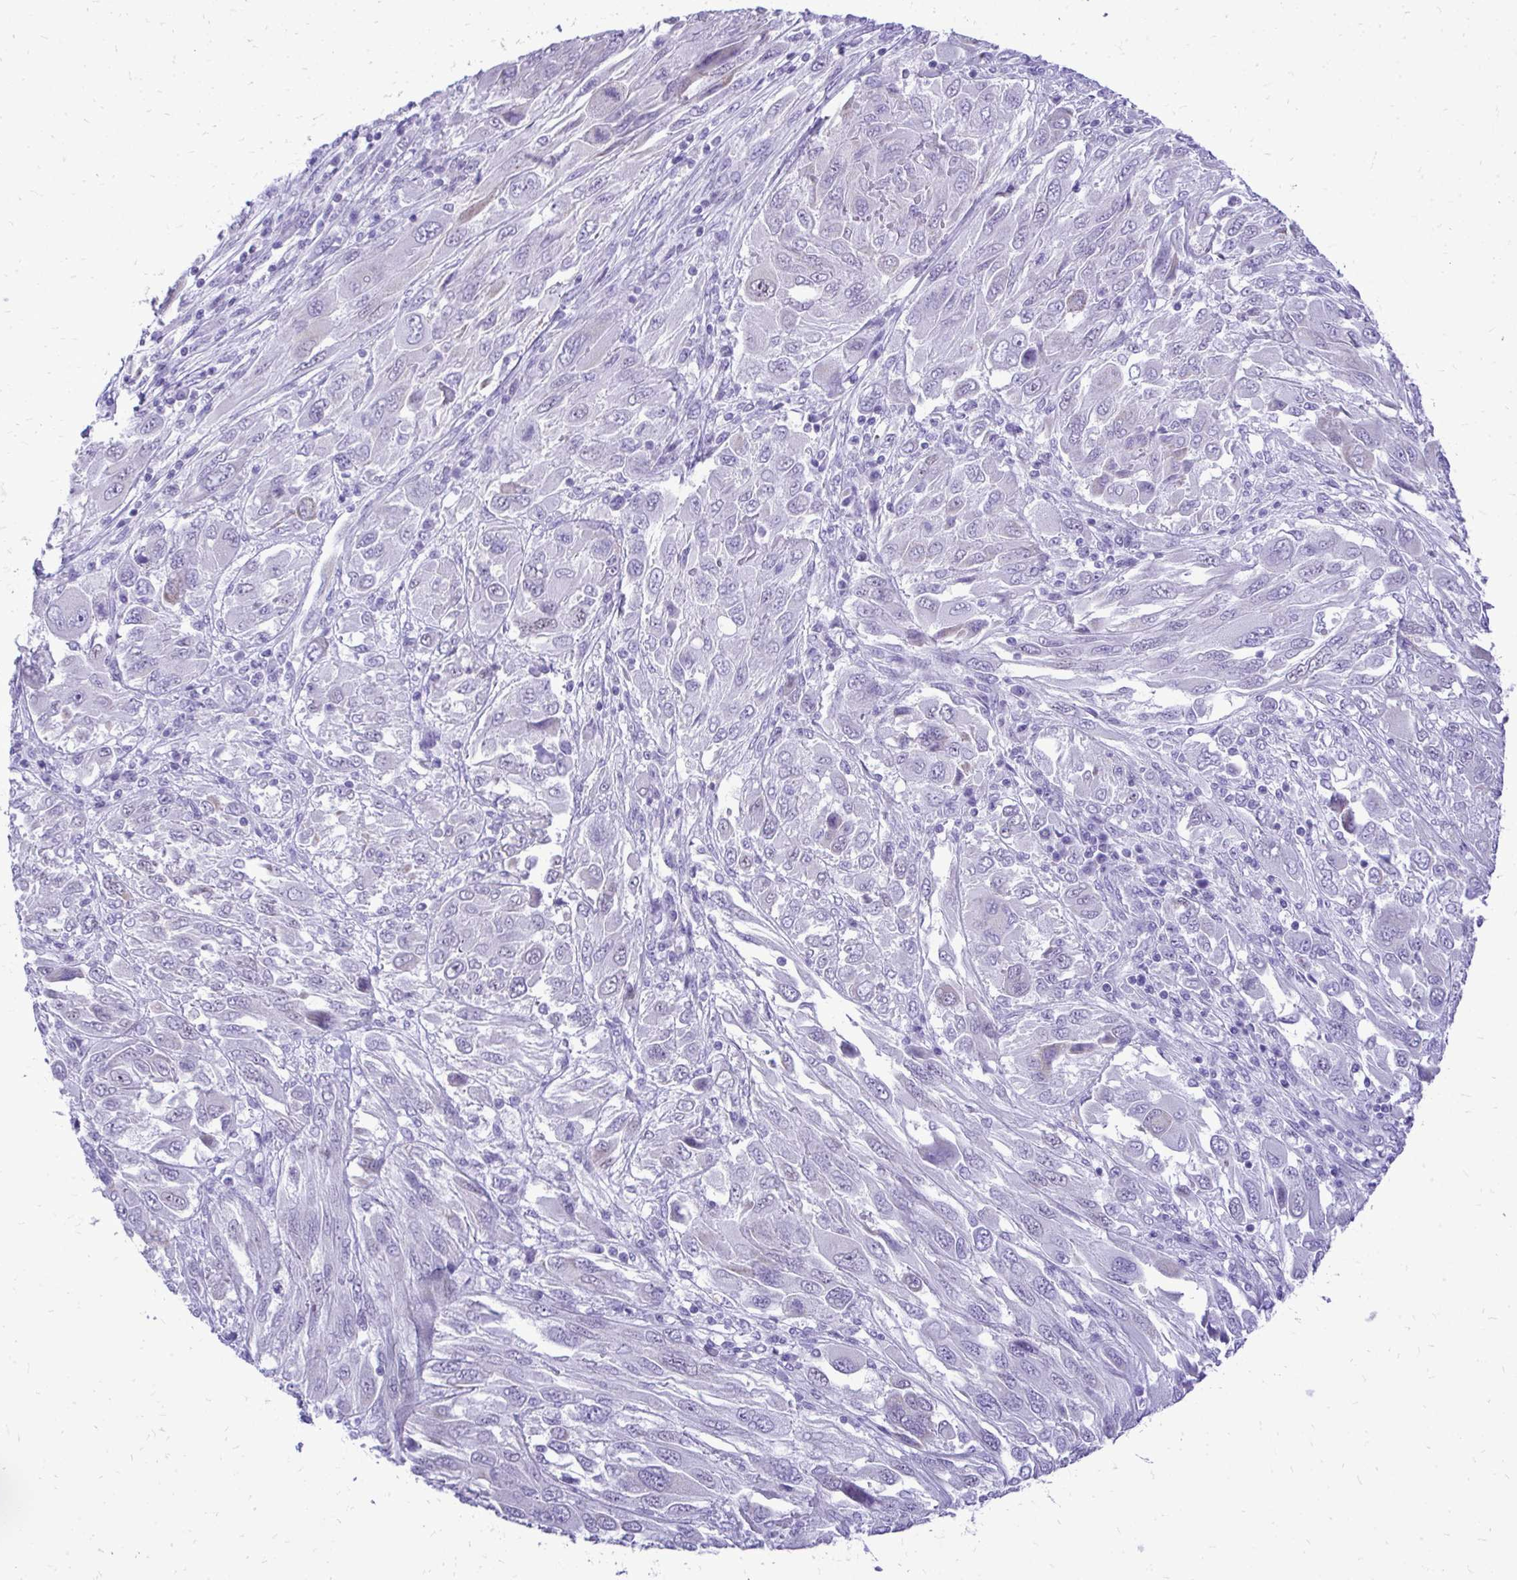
{"staining": {"intensity": "negative", "quantity": "none", "location": "none"}, "tissue": "melanoma", "cell_type": "Tumor cells", "image_type": "cancer", "snomed": [{"axis": "morphology", "description": "Malignant melanoma, NOS"}, {"axis": "topography", "description": "Skin"}], "caption": "Human melanoma stained for a protein using immunohistochemistry (IHC) reveals no expression in tumor cells.", "gene": "RALYL", "patient": {"sex": "female", "age": 91}}